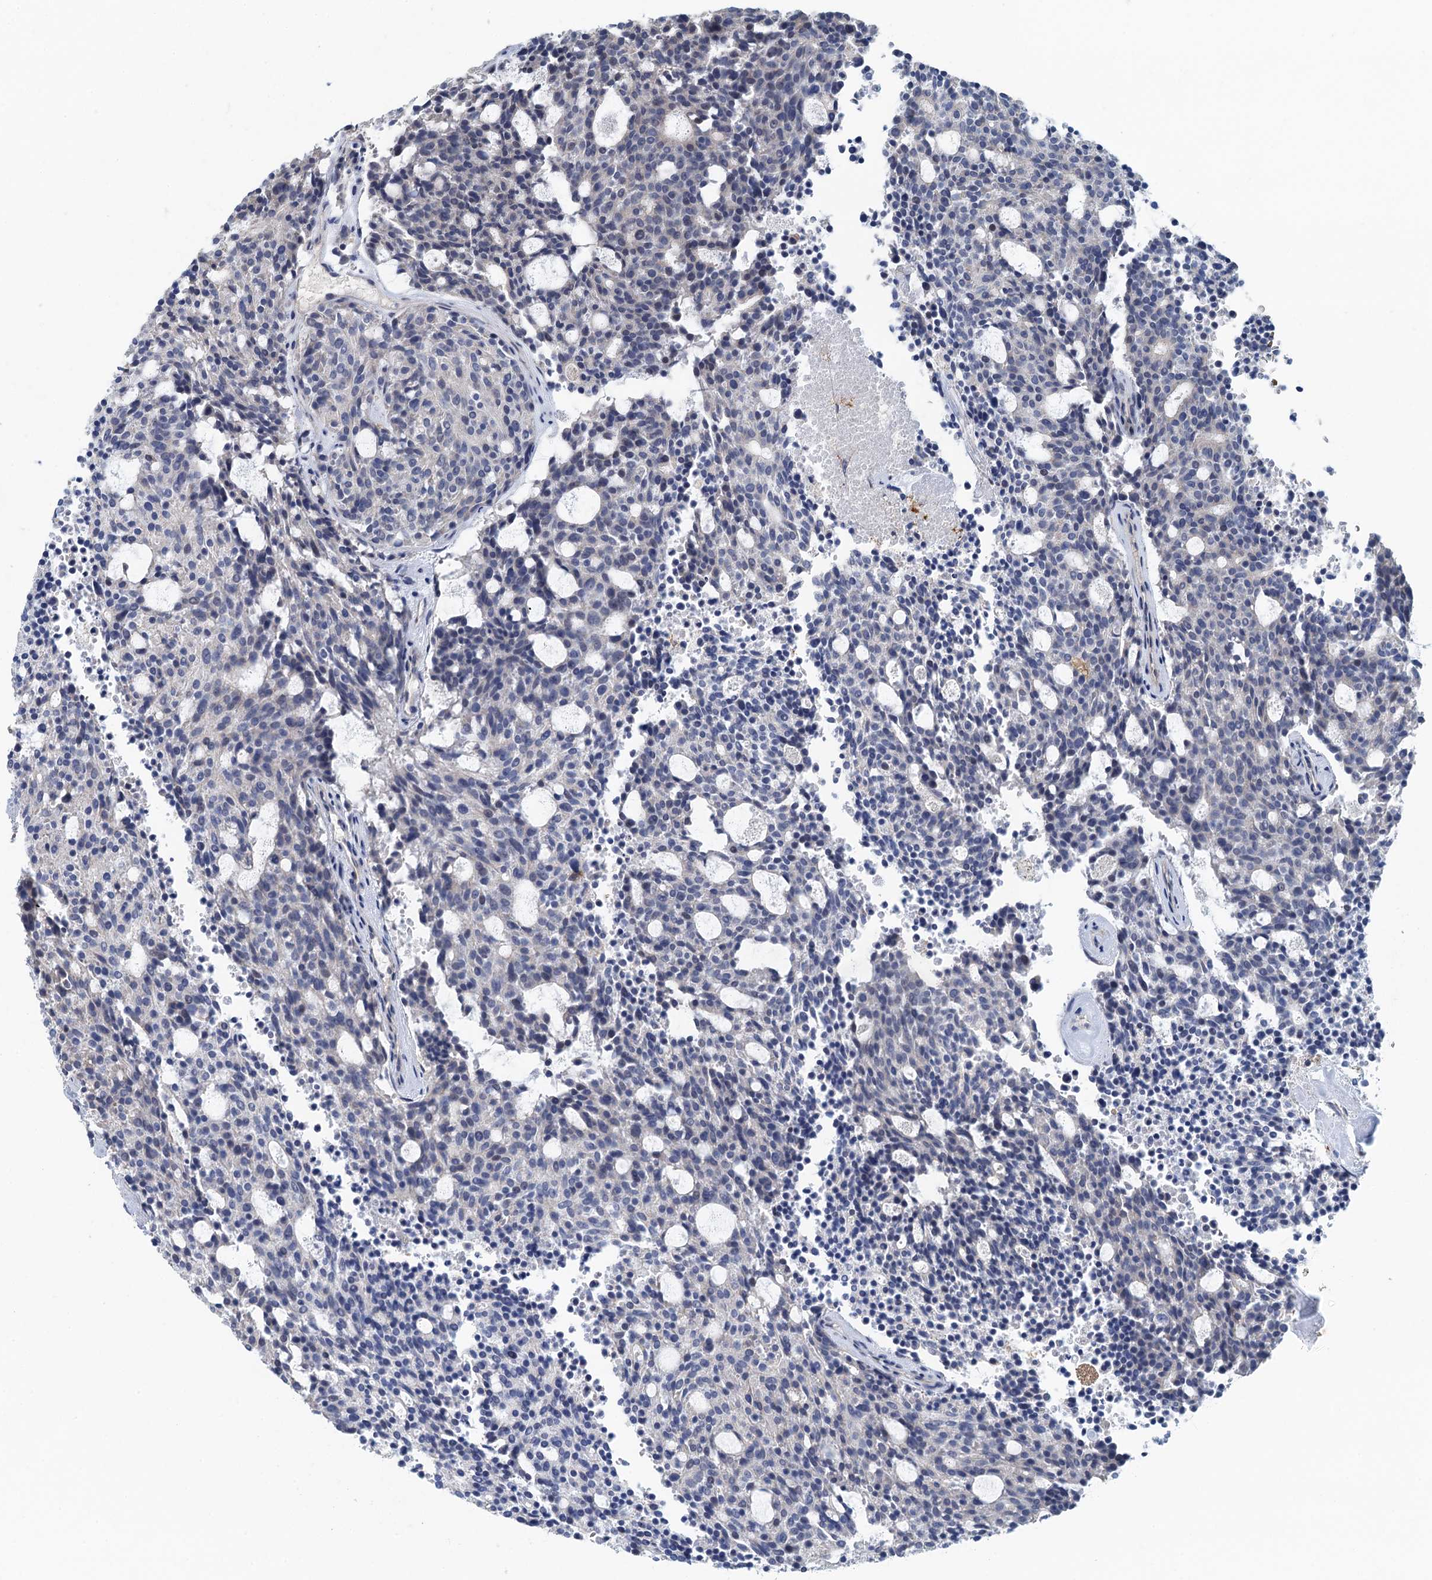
{"staining": {"intensity": "negative", "quantity": "none", "location": "none"}, "tissue": "carcinoid", "cell_type": "Tumor cells", "image_type": "cancer", "snomed": [{"axis": "morphology", "description": "Carcinoid, malignant, NOS"}, {"axis": "topography", "description": "Pancreas"}], "caption": "An immunohistochemistry micrograph of malignant carcinoid is shown. There is no staining in tumor cells of malignant carcinoid. The staining was performed using DAB to visualize the protein expression in brown, while the nuclei were stained in blue with hematoxylin (Magnification: 20x).", "gene": "RSAD2", "patient": {"sex": "female", "age": 54}}